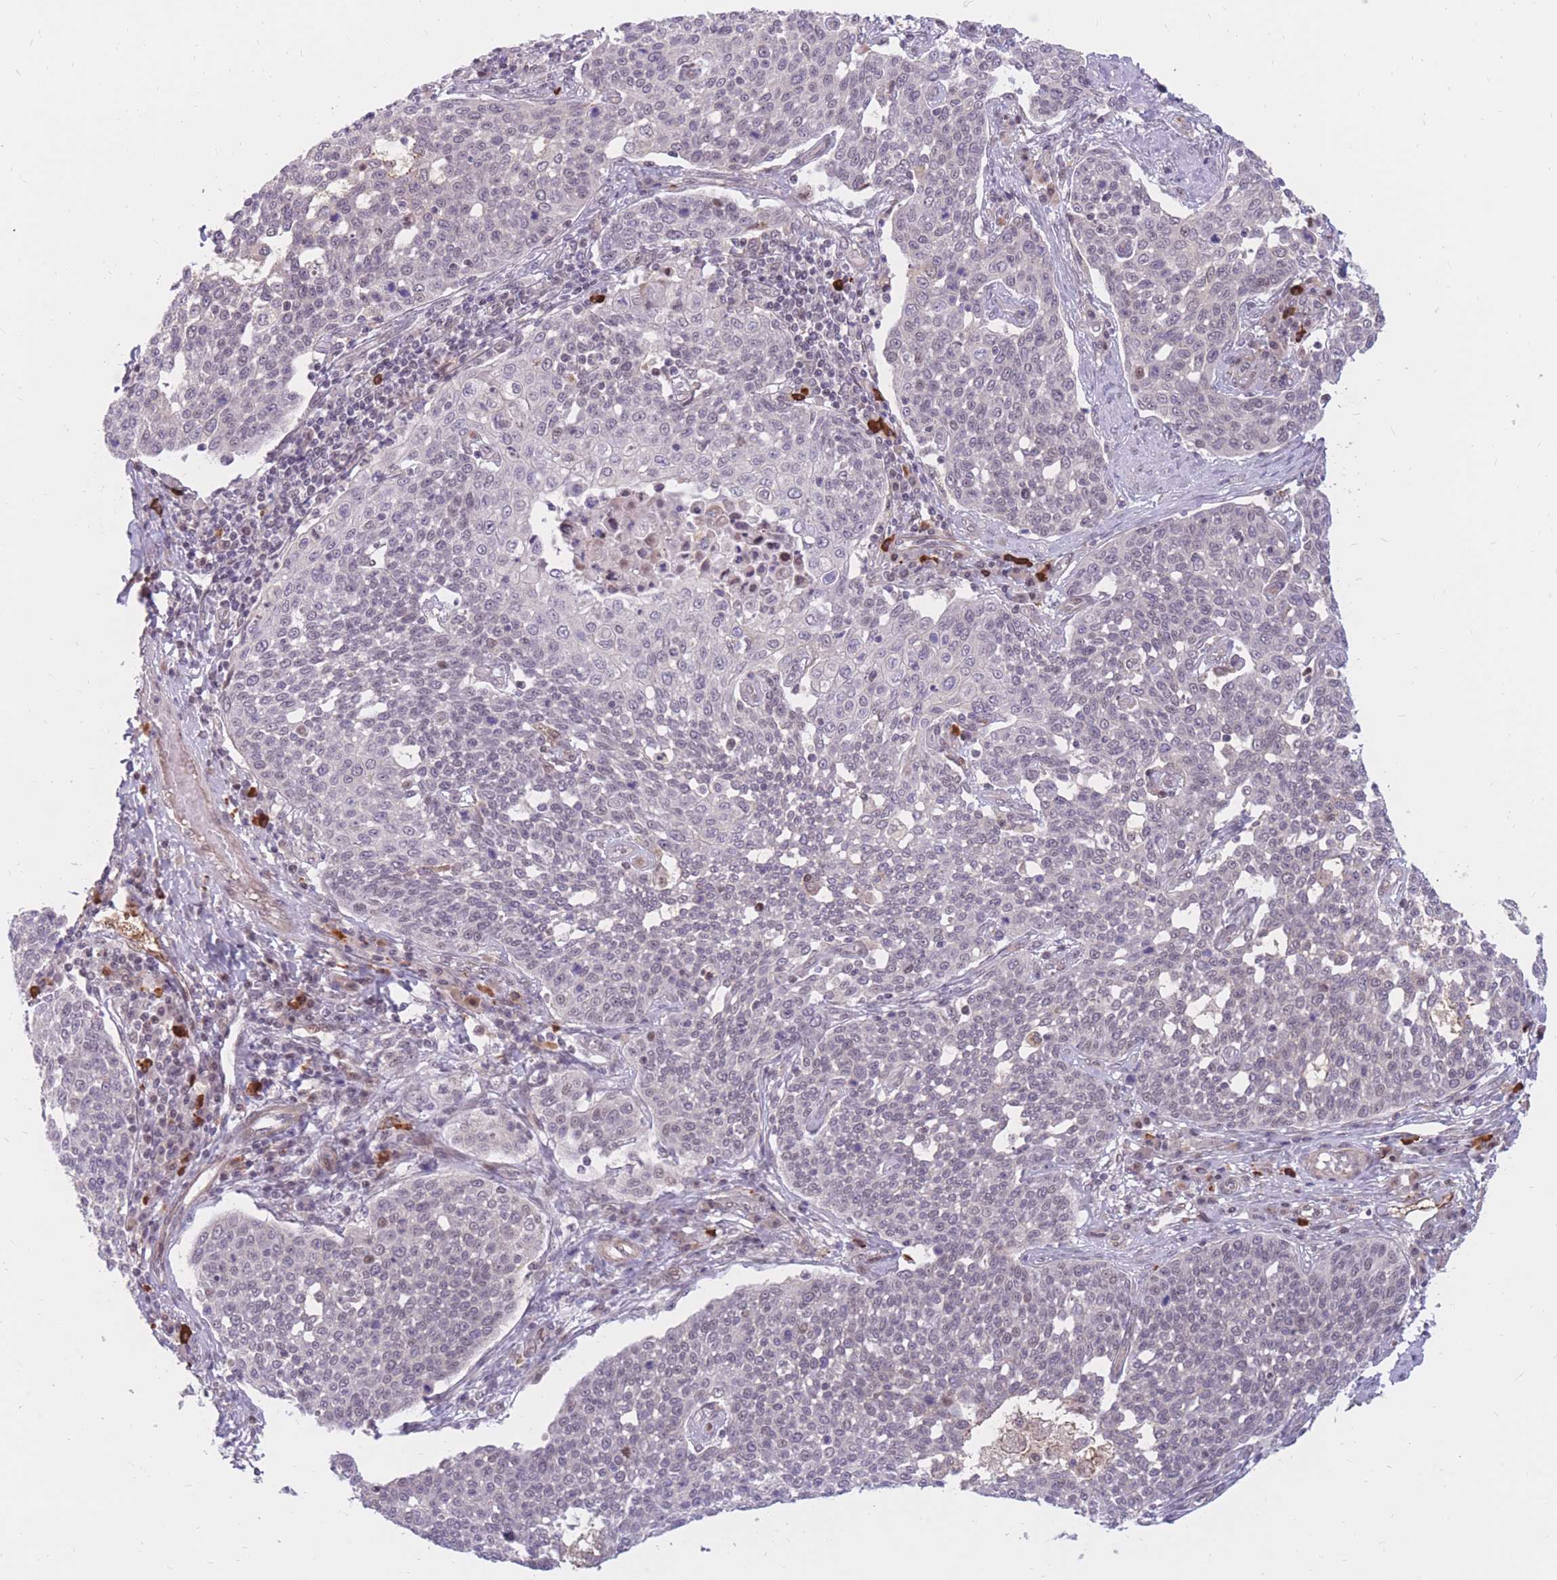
{"staining": {"intensity": "weak", "quantity": "<25%", "location": "nuclear"}, "tissue": "cervical cancer", "cell_type": "Tumor cells", "image_type": "cancer", "snomed": [{"axis": "morphology", "description": "Squamous cell carcinoma, NOS"}, {"axis": "topography", "description": "Cervix"}], "caption": "Immunohistochemical staining of human cervical squamous cell carcinoma exhibits no significant expression in tumor cells. Nuclei are stained in blue.", "gene": "ERICH6B", "patient": {"sex": "female", "age": 34}}